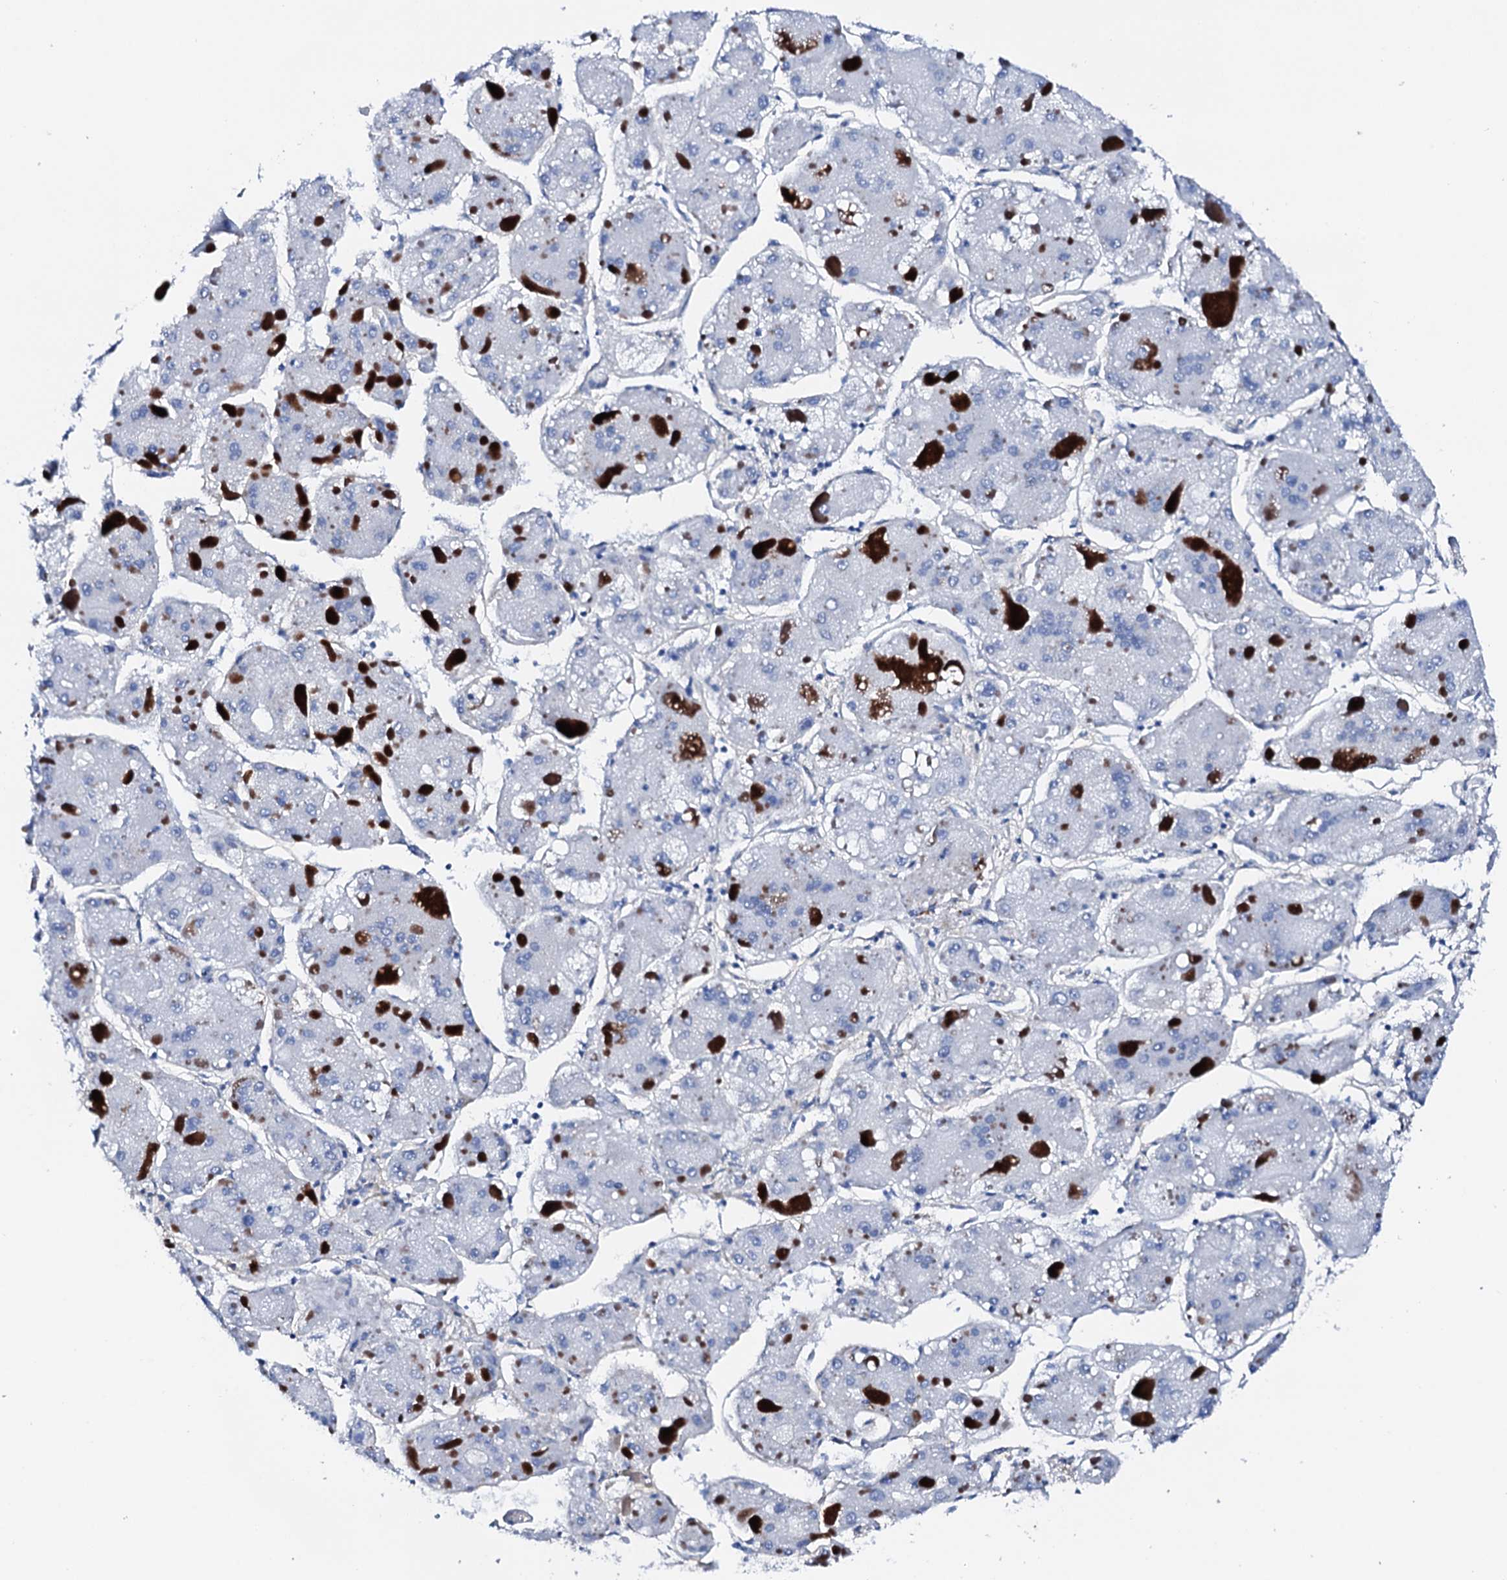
{"staining": {"intensity": "negative", "quantity": "none", "location": "none"}, "tissue": "liver cancer", "cell_type": "Tumor cells", "image_type": "cancer", "snomed": [{"axis": "morphology", "description": "Carcinoma, Hepatocellular, NOS"}, {"axis": "topography", "description": "Liver"}], "caption": "Immunohistochemistry (IHC) micrograph of human liver cancer stained for a protein (brown), which reveals no positivity in tumor cells.", "gene": "NRIP2", "patient": {"sex": "female", "age": 73}}